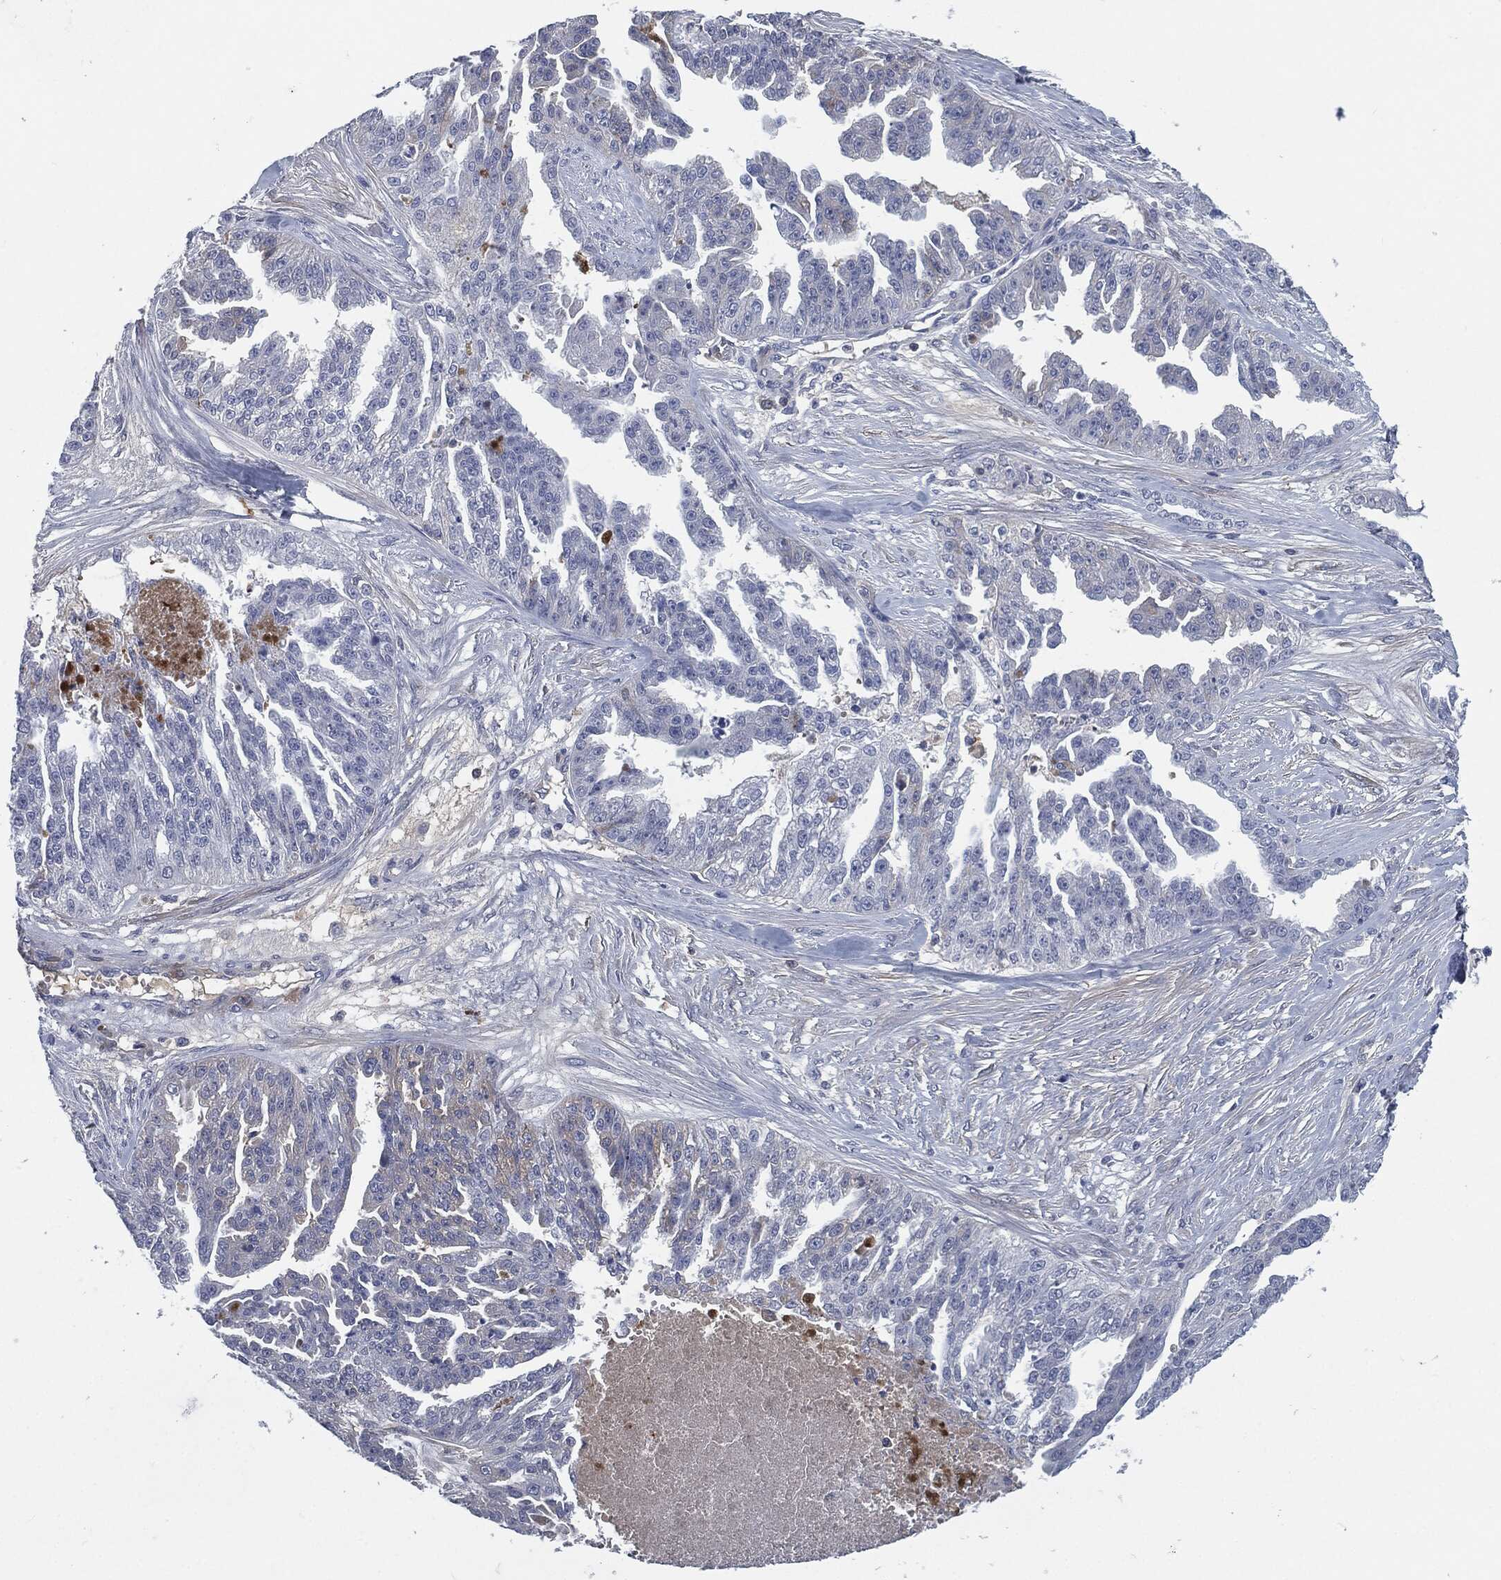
{"staining": {"intensity": "weak", "quantity": "<25%", "location": "cytoplasmic/membranous"}, "tissue": "ovarian cancer", "cell_type": "Tumor cells", "image_type": "cancer", "snomed": [{"axis": "morphology", "description": "Cystadenocarcinoma, serous, NOS"}, {"axis": "topography", "description": "Ovary"}], "caption": "Protein analysis of ovarian cancer (serous cystadenocarcinoma) shows no significant staining in tumor cells. (Stains: DAB (3,3'-diaminobenzidine) IHC with hematoxylin counter stain, Microscopy: brightfield microscopy at high magnification).", "gene": "MST1", "patient": {"sex": "female", "age": 58}}